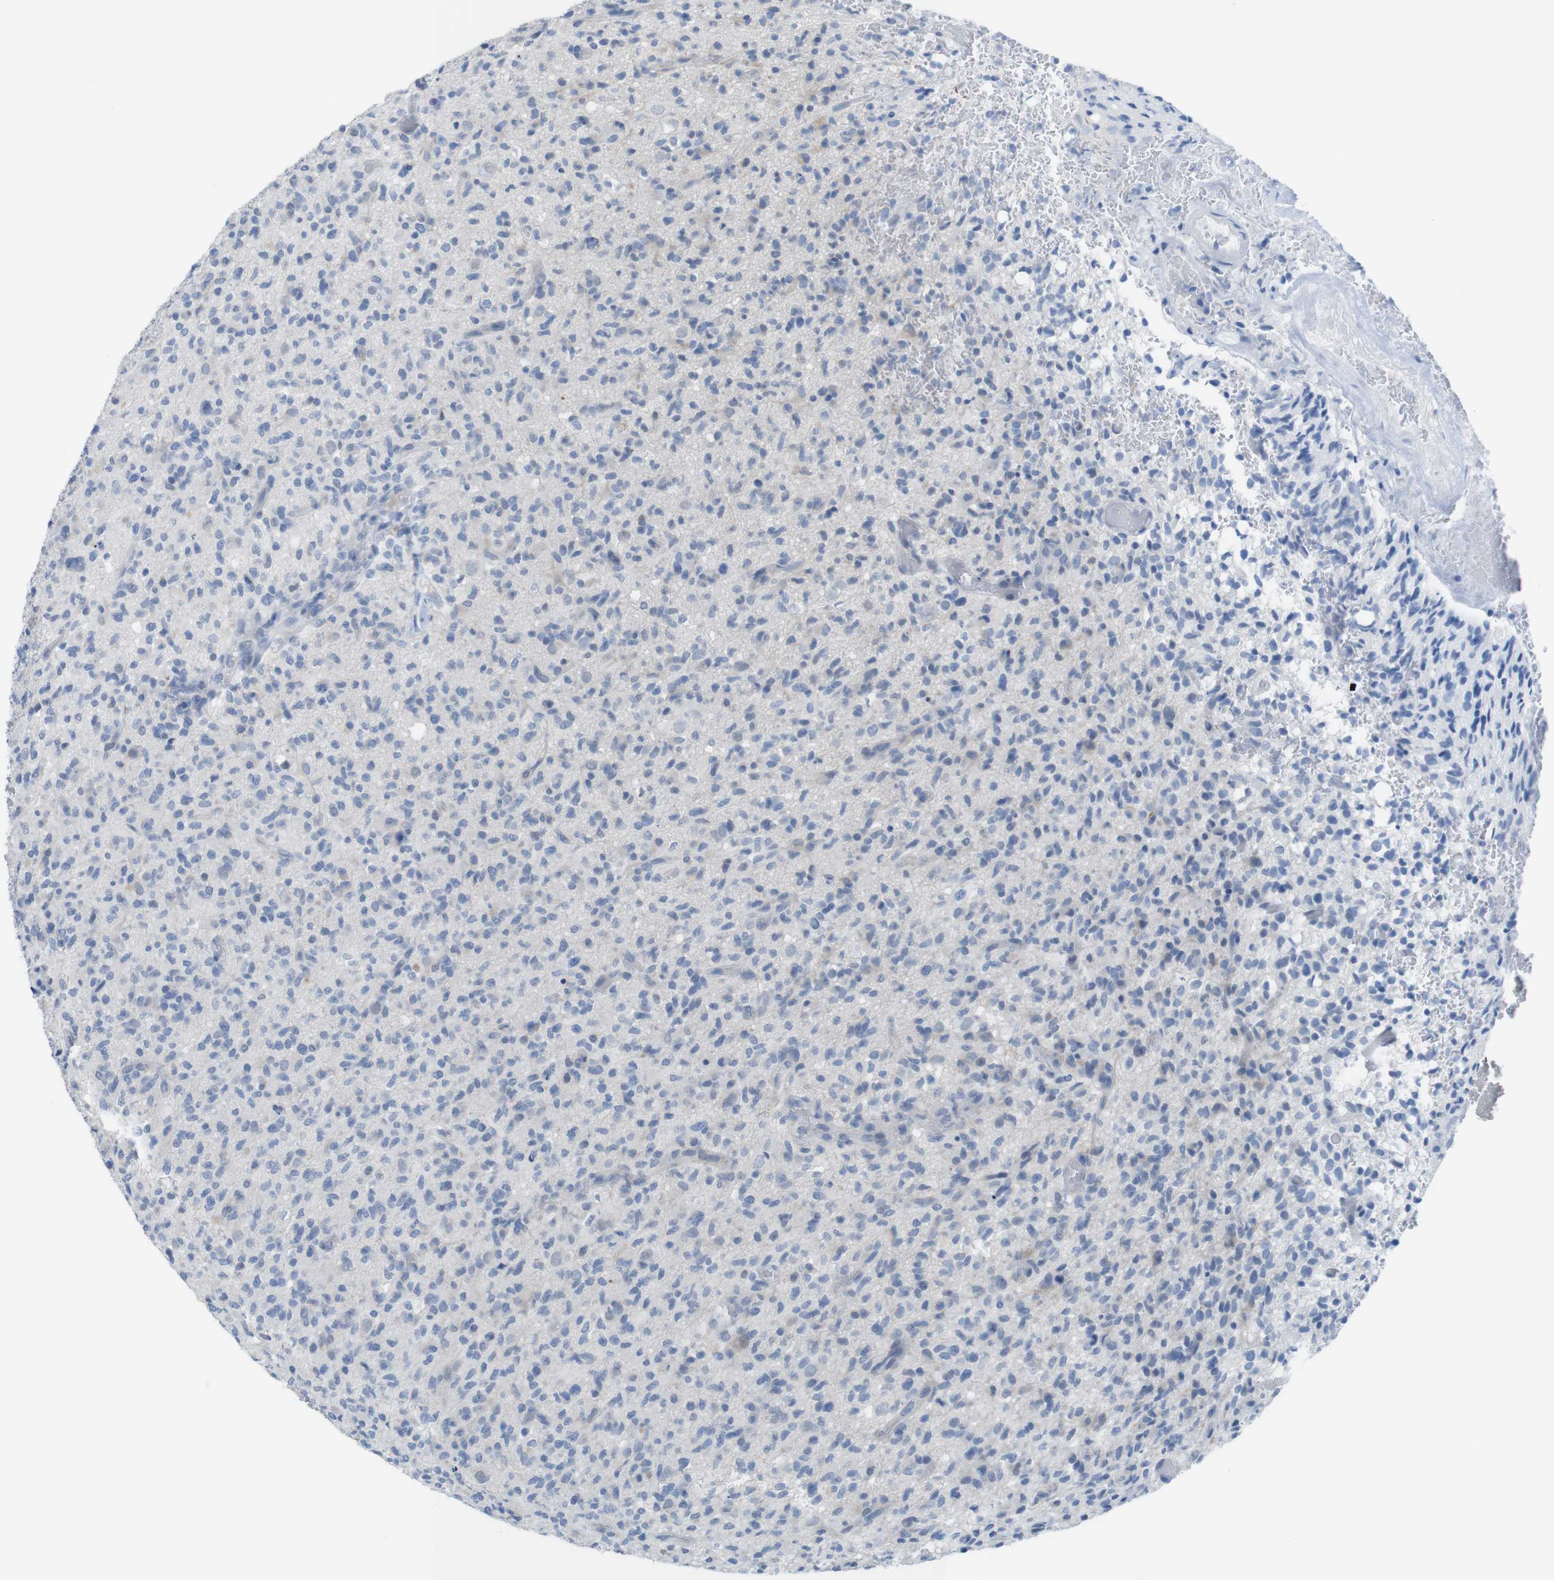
{"staining": {"intensity": "negative", "quantity": "none", "location": "none"}, "tissue": "glioma", "cell_type": "Tumor cells", "image_type": "cancer", "snomed": [{"axis": "morphology", "description": "Glioma, malignant, High grade"}, {"axis": "topography", "description": "Brain"}], "caption": "High power microscopy image of an immunohistochemistry (IHC) micrograph of glioma, revealing no significant positivity in tumor cells.", "gene": "OPN1SW", "patient": {"sex": "male", "age": 71}}